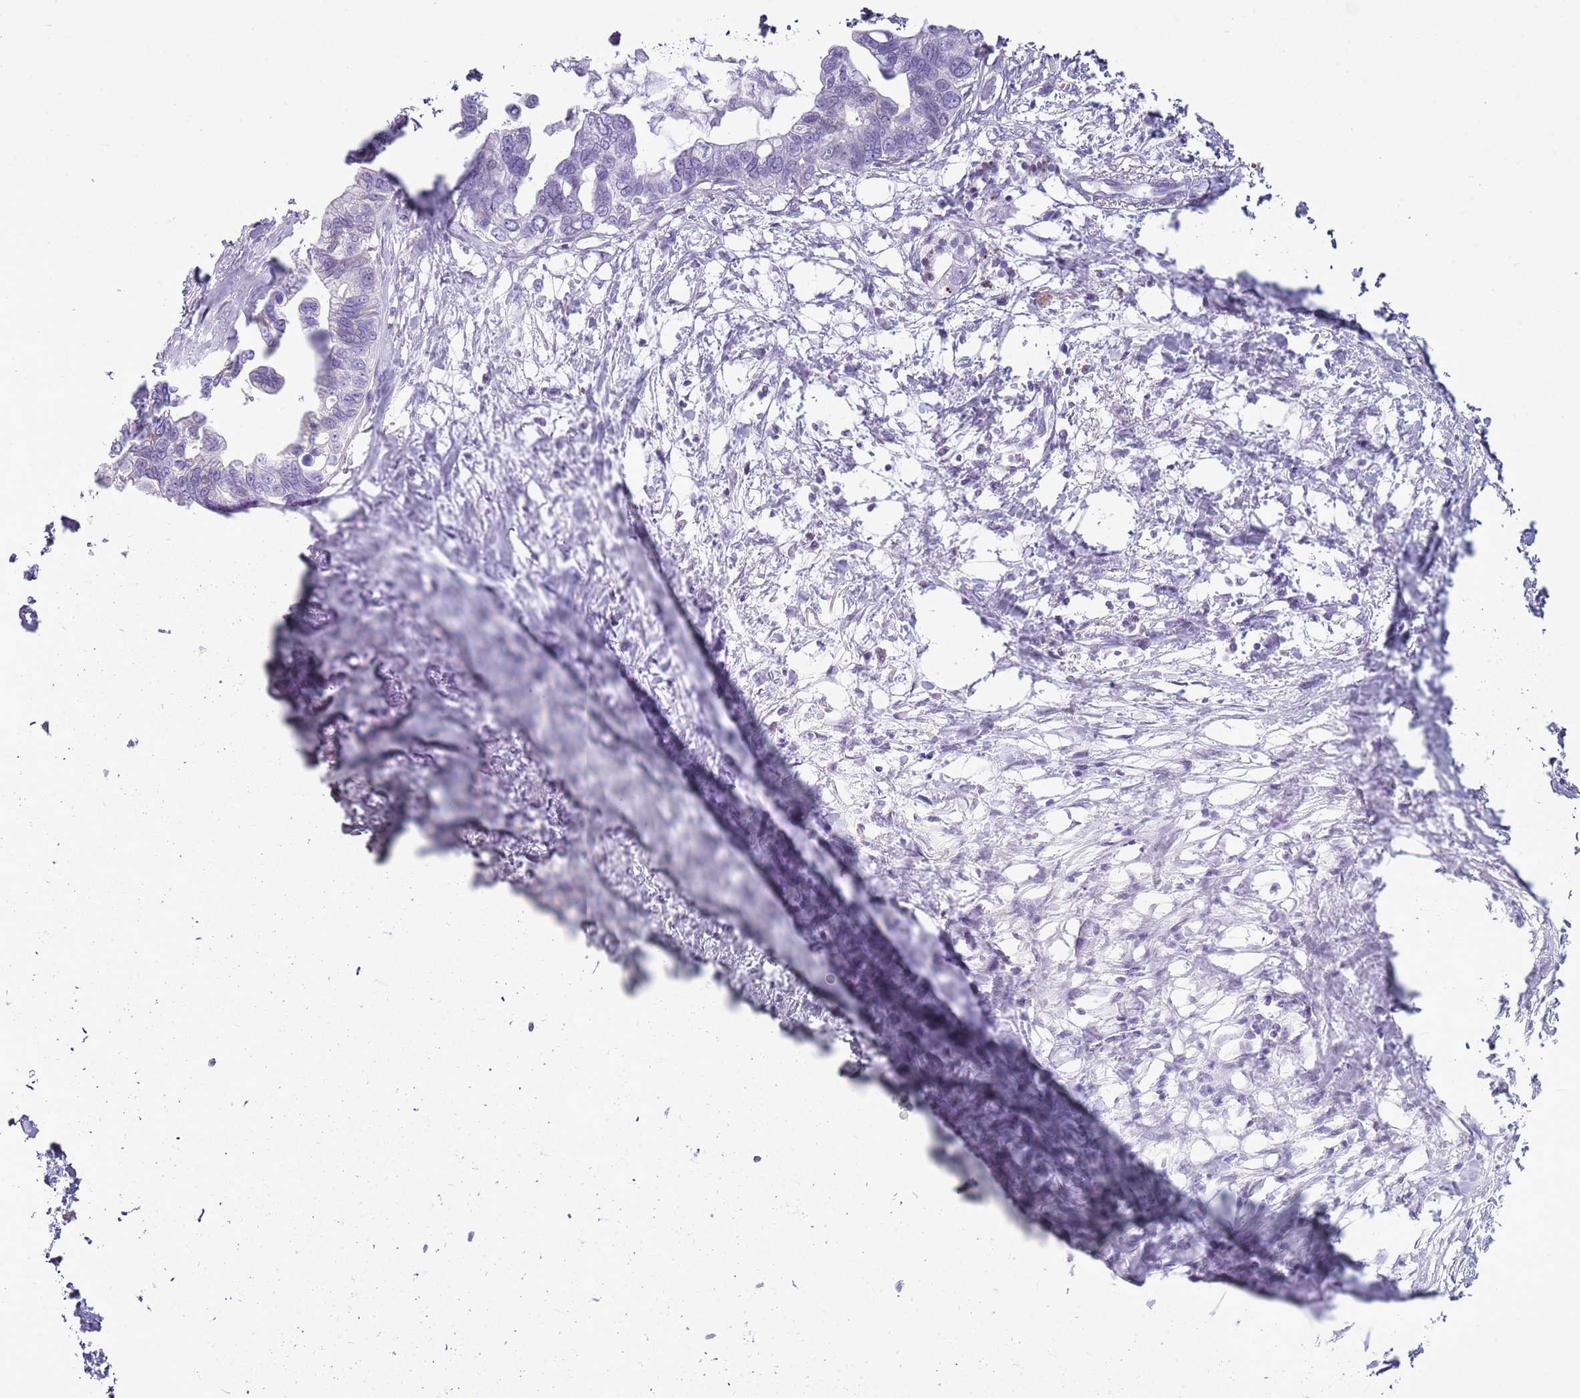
{"staining": {"intensity": "negative", "quantity": "none", "location": "none"}, "tissue": "pancreatic cancer", "cell_type": "Tumor cells", "image_type": "cancer", "snomed": [{"axis": "morphology", "description": "Adenocarcinoma, NOS"}, {"axis": "topography", "description": "Pancreas"}], "caption": "Tumor cells show no significant protein staining in pancreatic cancer (adenocarcinoma). Brightfield microscopy of IHC stained with DAB (brown) and hematoxylin (blue), captured at high magnification.", "gene": "ASIP", "patient": {"sex": "female", "age": 83}}